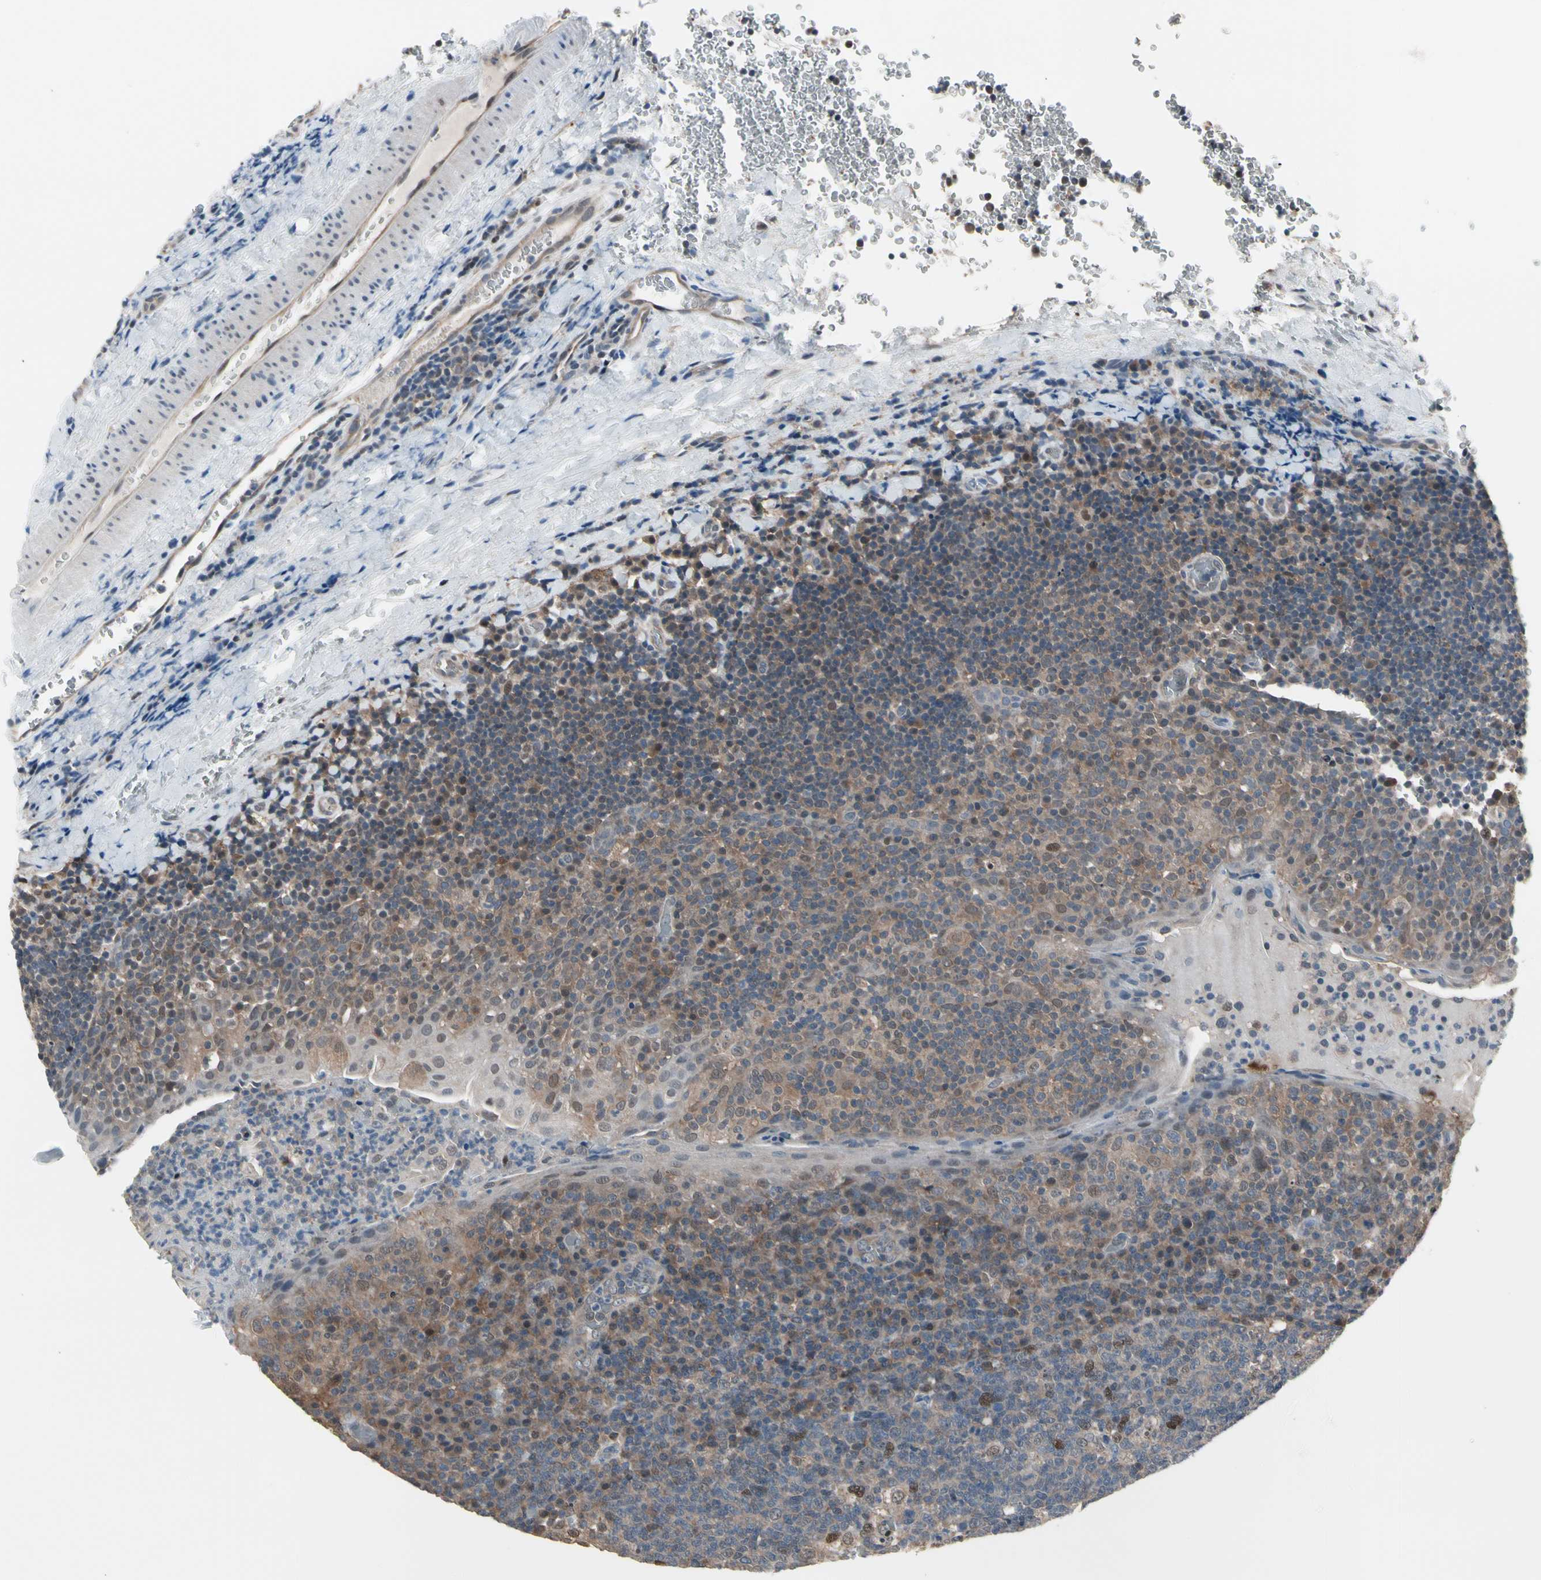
{"staining": {"intensity": "weak", "quantity": ">75%", "location": "cytoplasmic/membranous,nuclear"}, "tissue": "tonsil", "cell_type": "Germinal center cells", "image_type": "normal", "snomed": [{"axis": "morphology", "description": "Normal tissue, NOS"}, {"axis": "topography", "description": "Tonsil"}], "caption": "A photomicrograph showing weak cytoplasmic/membranous,nuclear positivity in about >75% of germinal center cells in benign tonsil, as visualized by brown immunohistochemical staining.", "gene": "ENSG00000256646", "patient": {"sex": "male", "age": 17}}